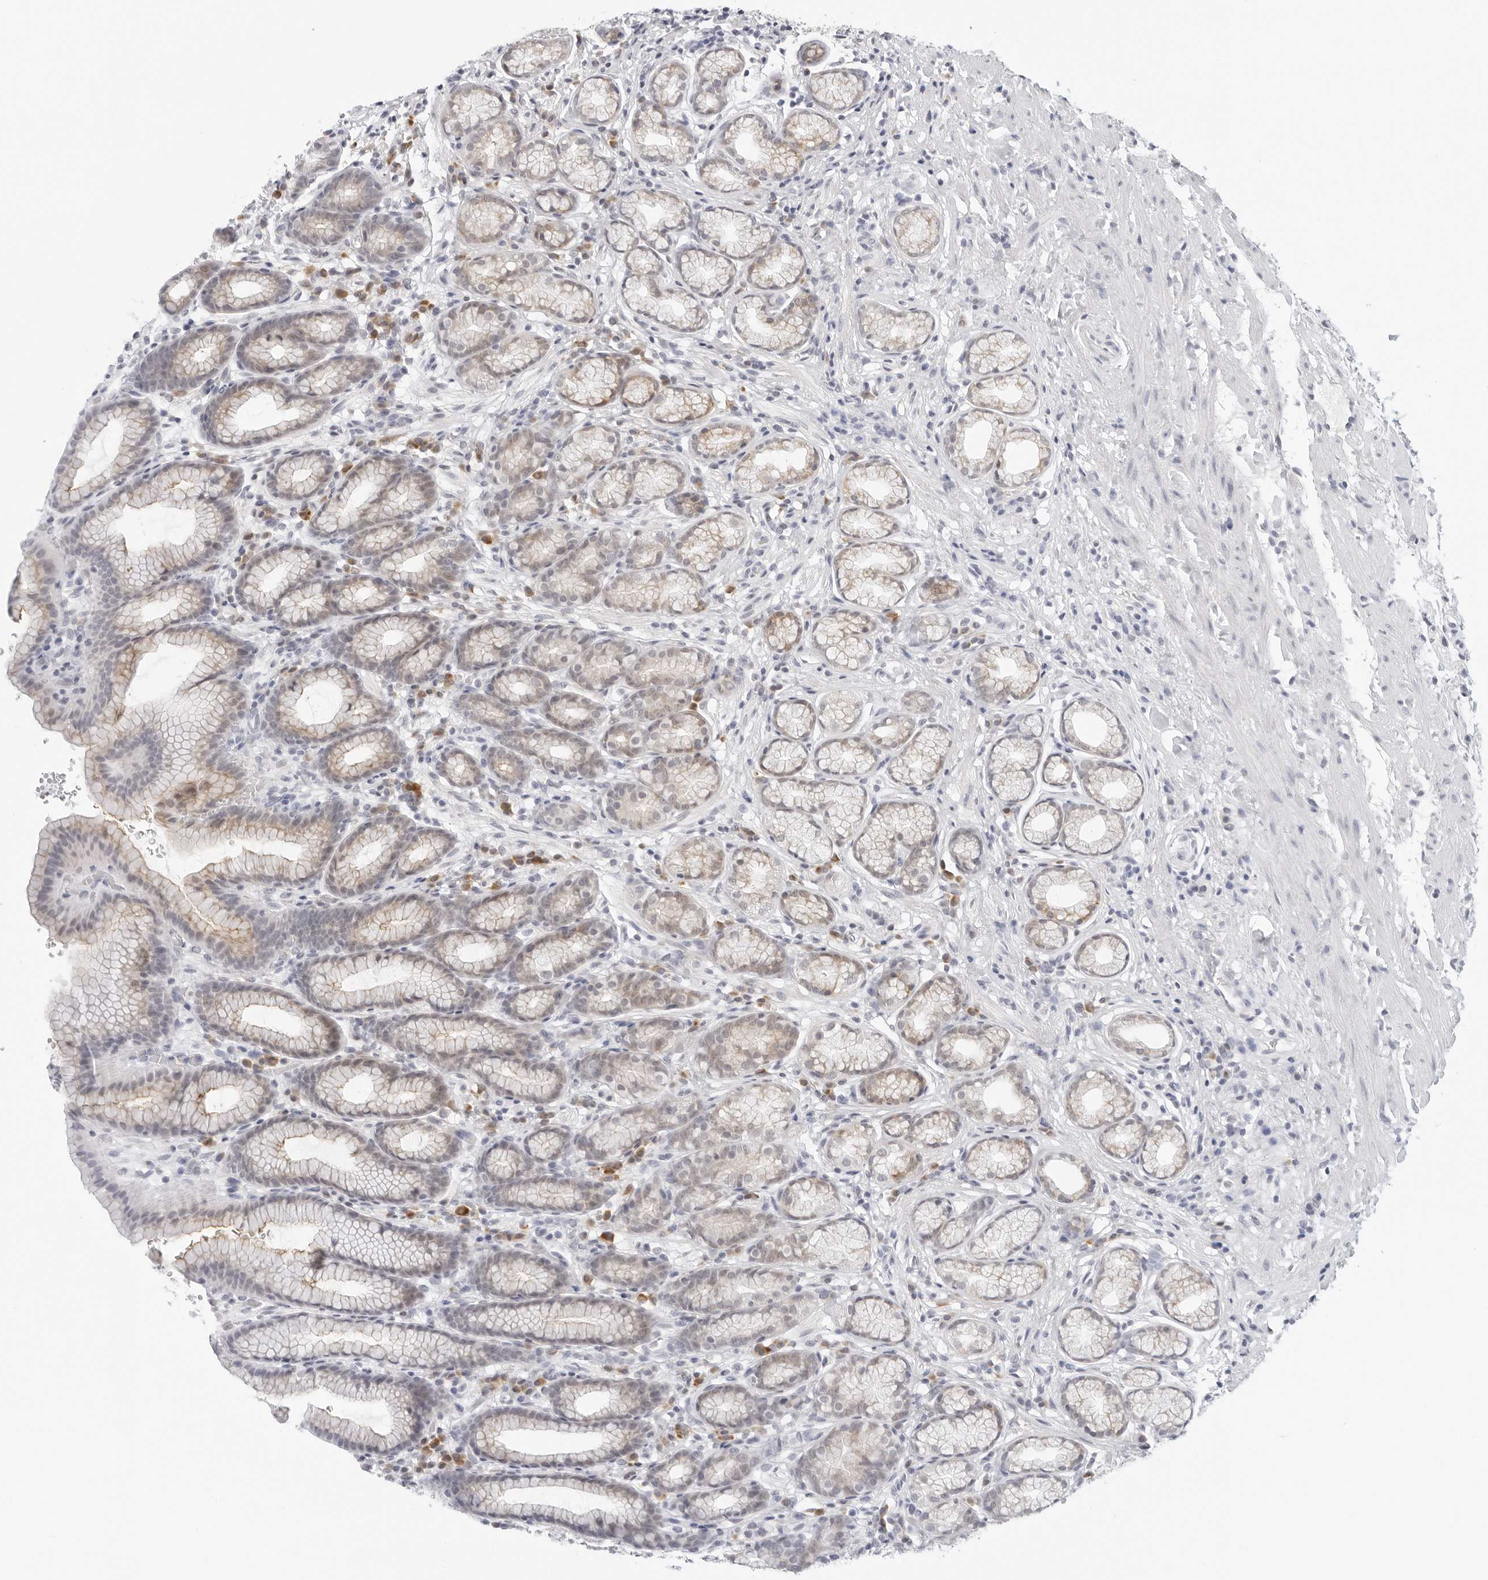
{"staining": {"intensity": "weak", "quantity": "25%-75%", "location": "cytoplasmic/membranous,nuclear"}, "tissue": "stomach", "cell_type": "Glandular cells", "image_type": "normal", "snomed": [{"axis": "morphology", "description": "Normal tissue, NOS"}, {"axis": "topography", "description": "Stomach"}], "caption": "Human stomach stained for a protein (brown) demonstrates weak cytoplasmic/membranous,nuclear positive staining in approximately 25%-75% of glandular cells.", "gene": "EDN2", "patient": {"sex": "male", "age": 42}}